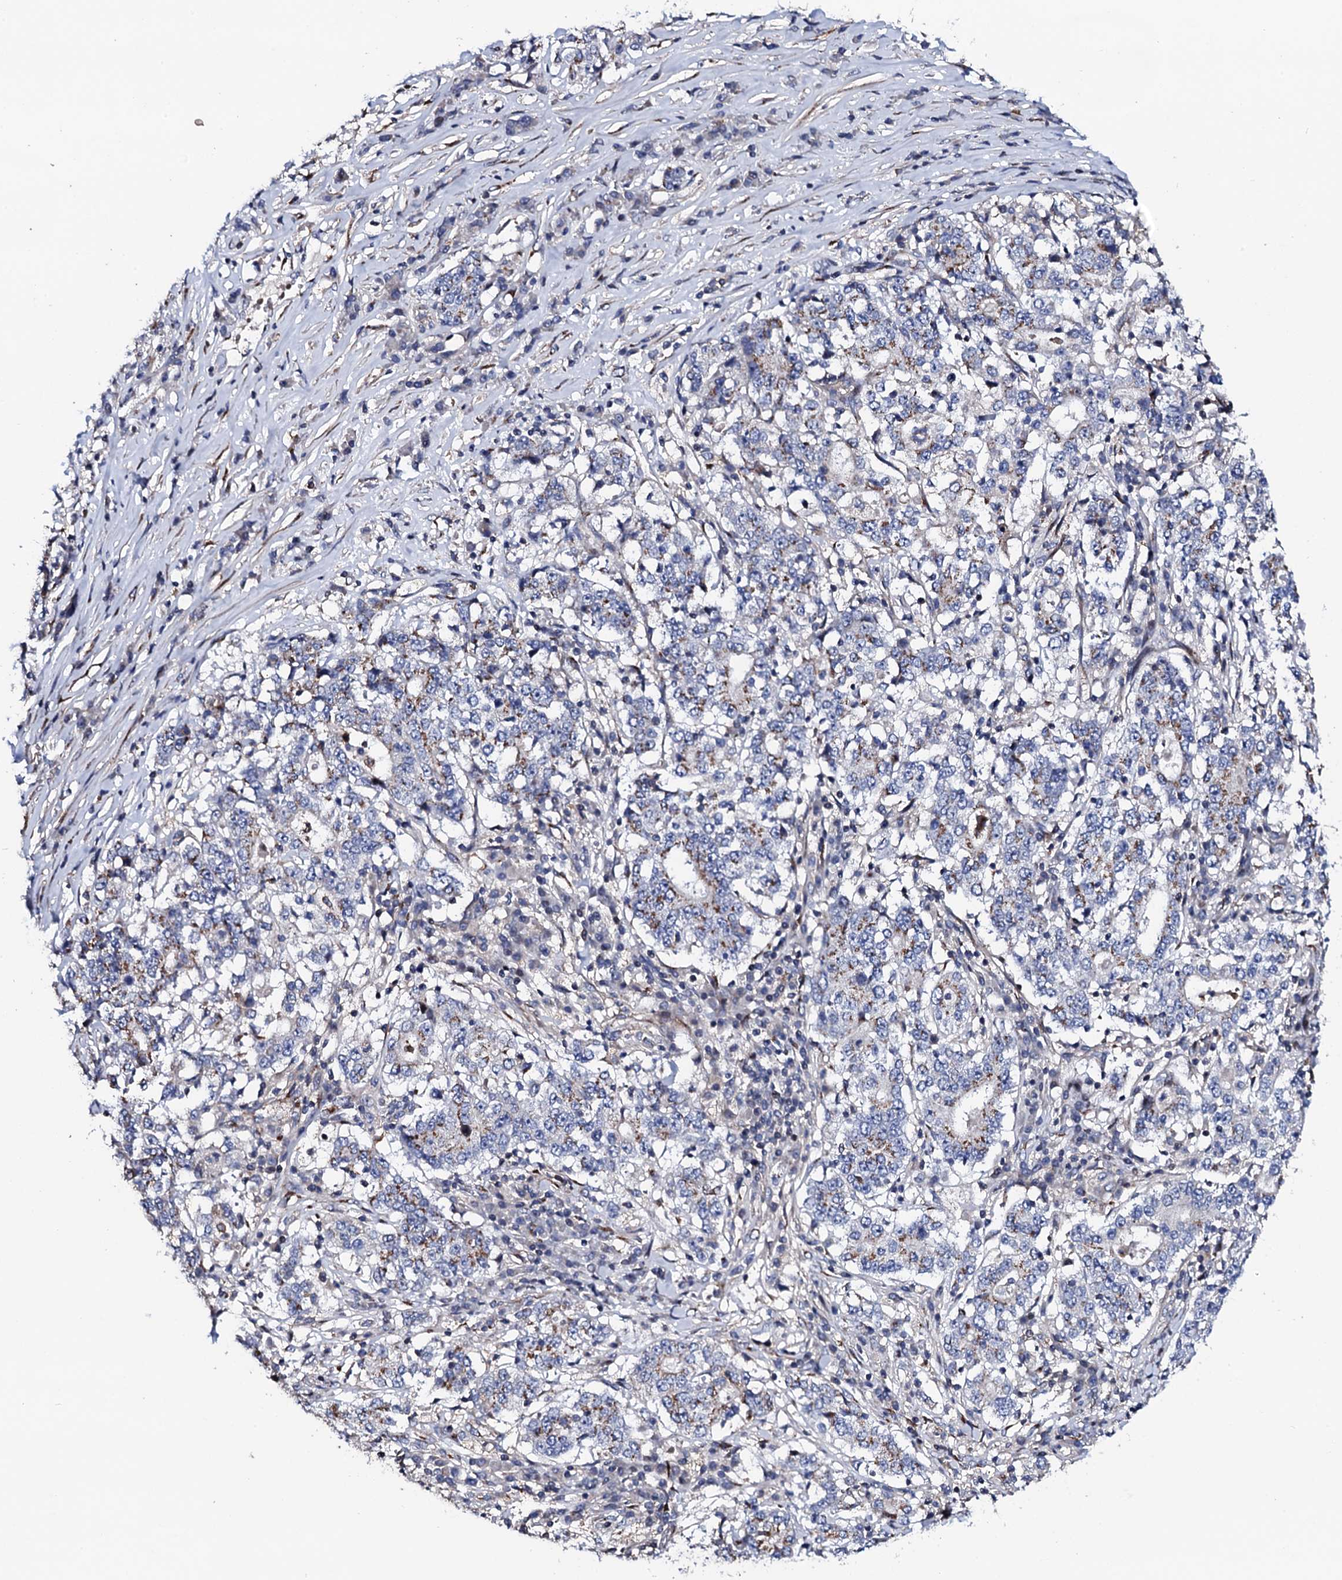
{"staining": {"intensity": "weak", "quantity": "<25%", "location": "cytoplasmic/membranous"}, "tissue": "stomach cancer", "cell_type": "Tumor cells", "image_type": "cancer", "snomed": [{"axis": "morphology", "description": "Adenocarcinoma, NOS"}, {"axis": "topography", "description": "Stomach"}], "caption": "Tumor cells are negative for protein expression in human stomach cancer (adenocarcinoma).", "gene": "PLET1", "patient": {"sex": "male", "age": 59}}